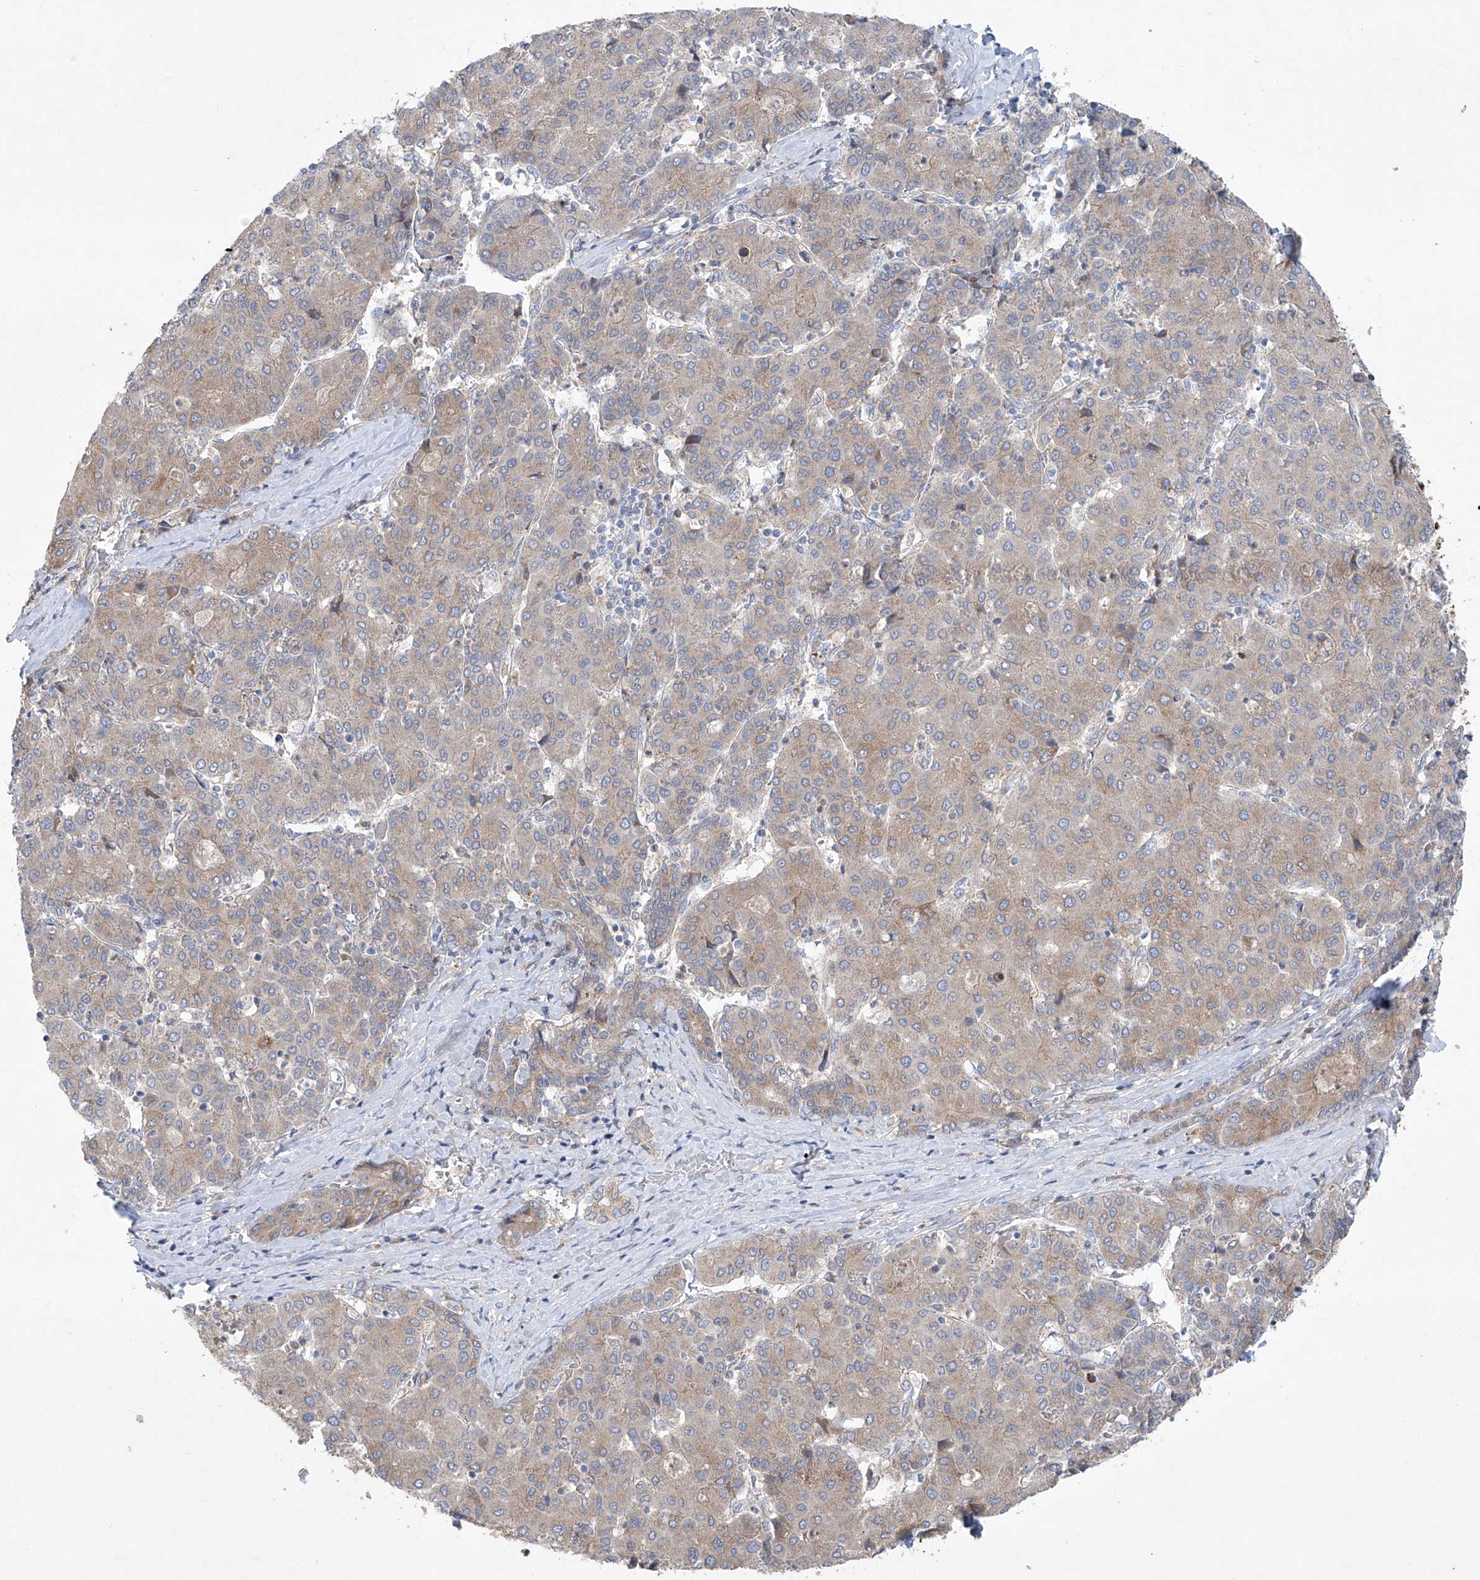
{"staining": {"intensity": "weak", "quantity": "<25%", "location": "cytoplasmic/membranous"}, "tissue": "liver cancer", "cell_type": "Tumor cells", "image_type": "cancer", "snomed": [{"axis": "morphology", "description": "Carcinoma, Hepatocellular, NOS"}, {"axis": "topography", "description": "Liver"}], "caption": "The image displays no significant positivity in tumor cells of hepatocellular carcinoma (liver).", "gene": "KLC4", "patient": {"sex": "male", "age": 65}}